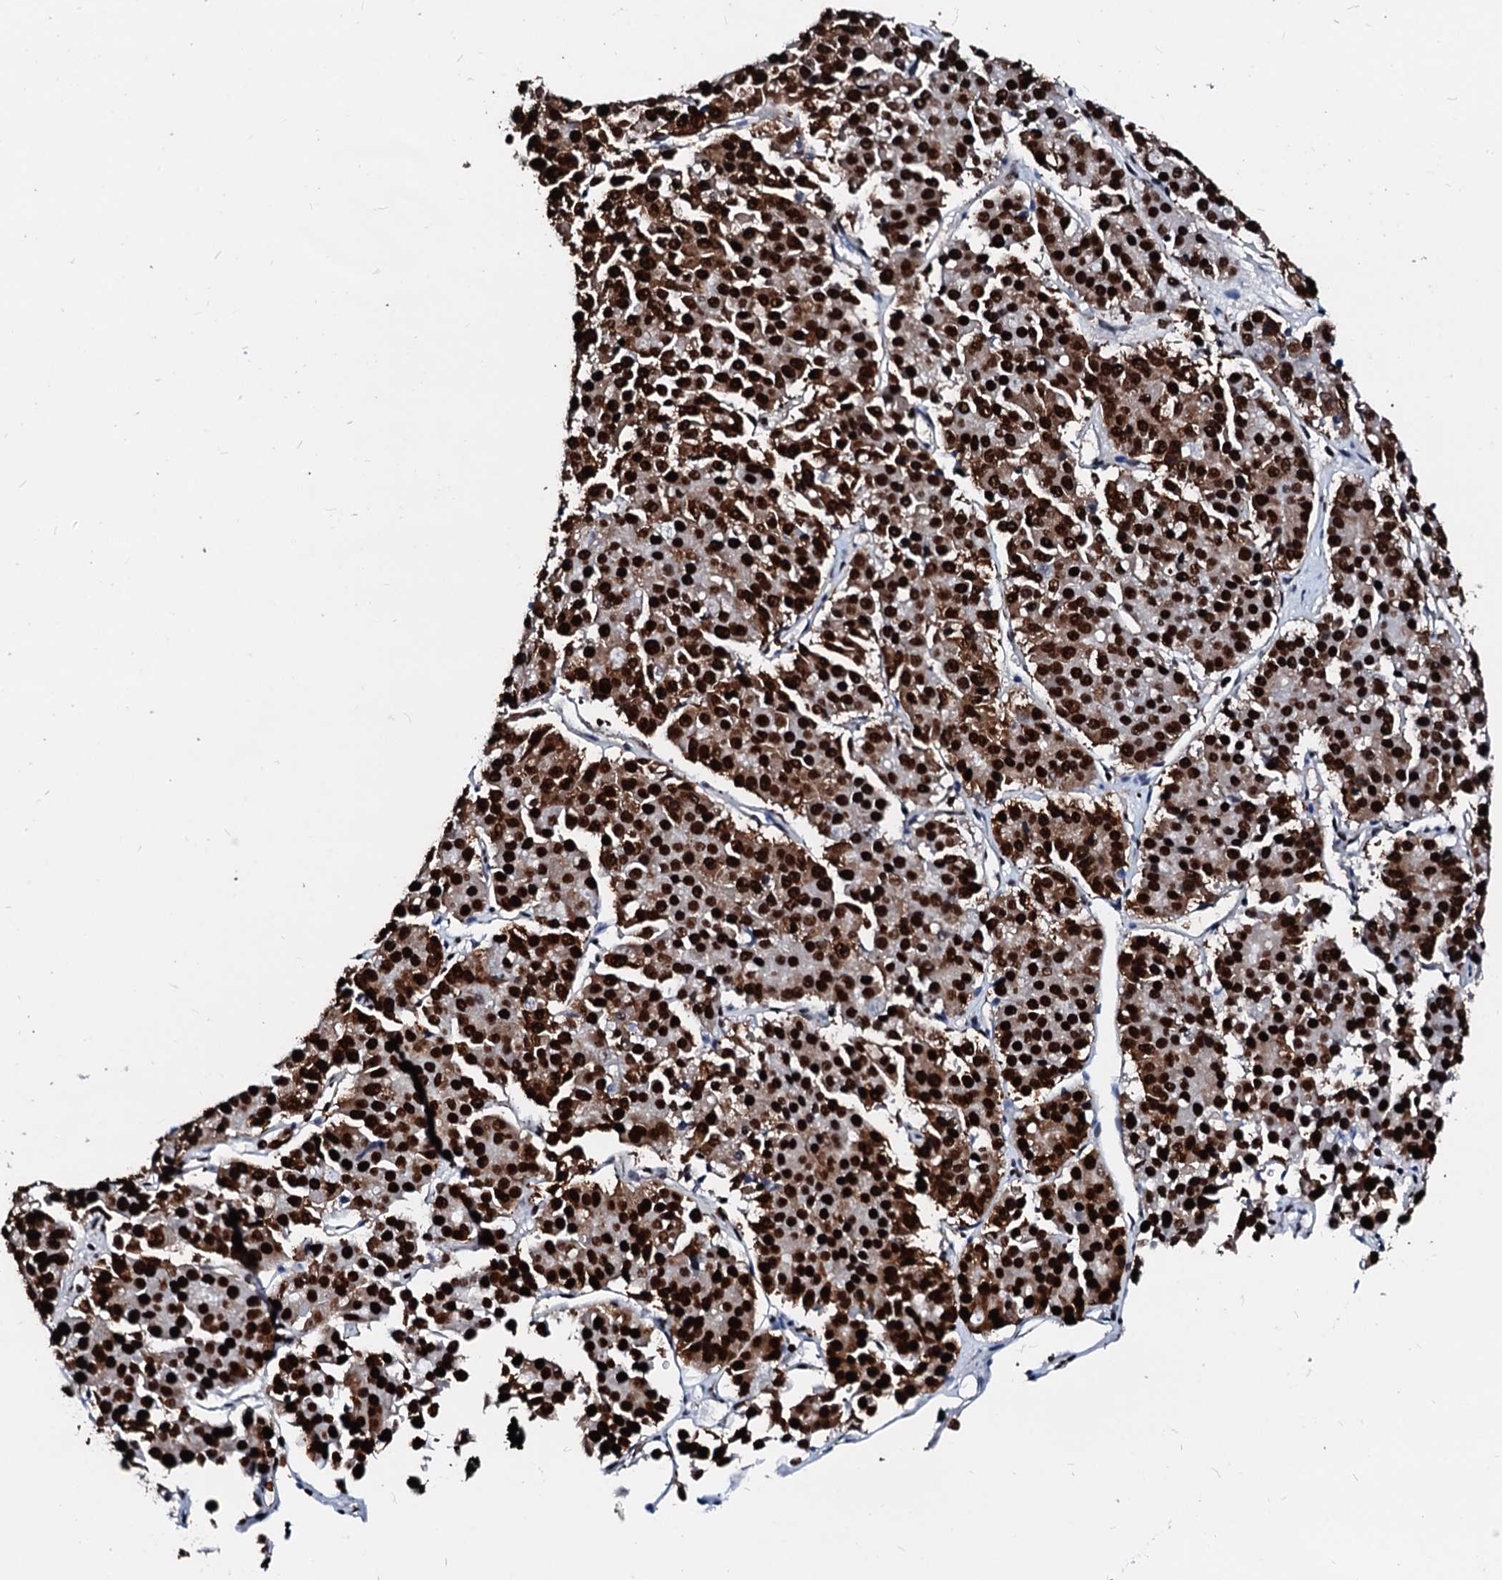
{"staining": {"intensity": "strong", "quantity": ">75%", "location": "cytoplasmic/membranous,nuclear"}, "tissue": "pancreatic cancer", "cell_type": "Tumor cells", "image_type": "cancer", "snomed": [{"axis": "morphology", "description": "Adenocarcinoma, NOS"}, {"axis": "topography", "description": "Pancreas"}], "caption": "This is a histology image of immunohistochemistry staining of adenocarcinoma (pancreatic), which shows strong expression in the cytoplasmic/membranous and nuclear of tumor cells.", "gene": "RALY", "patient": {"sex": "male", "age": 50}}